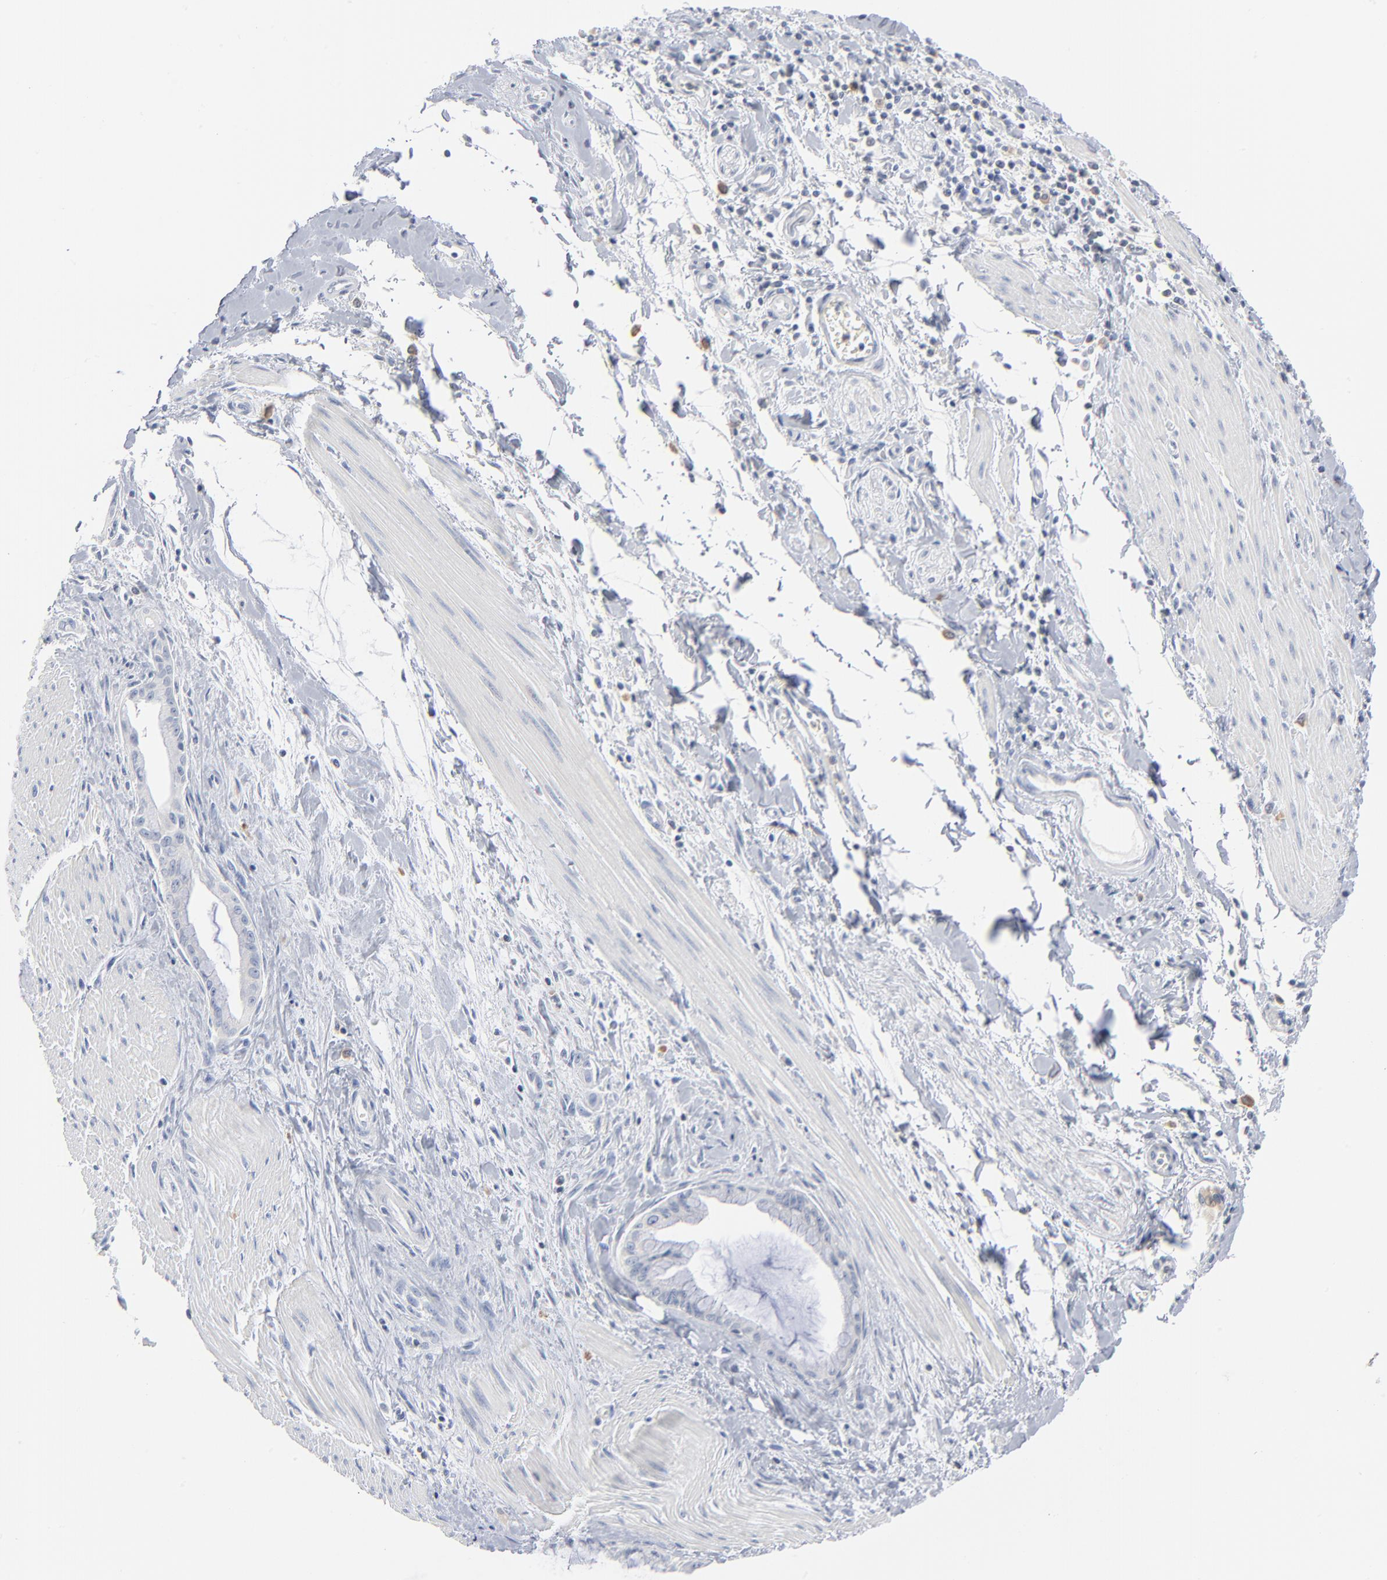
{"staining": {"intensity": "negative", "quantity": "none", "location": "none"}, "tissue": "pancreatic cancer", "cell_type": "Tumor cells", "image_type": "cancer", "snomed": [{"axis": "morphology", "description": "Adenocarcinoma, NOS"}, {"axis": "topography", "description": "Pancreas"}], "caption": "Adenocarcinoma (pancreatic) stained for a protein using immunohistochemistry (IHC) shows no staining tumor cells.", "gene": "PTK2B", "patient": {"sex": "male", "age": 59}}